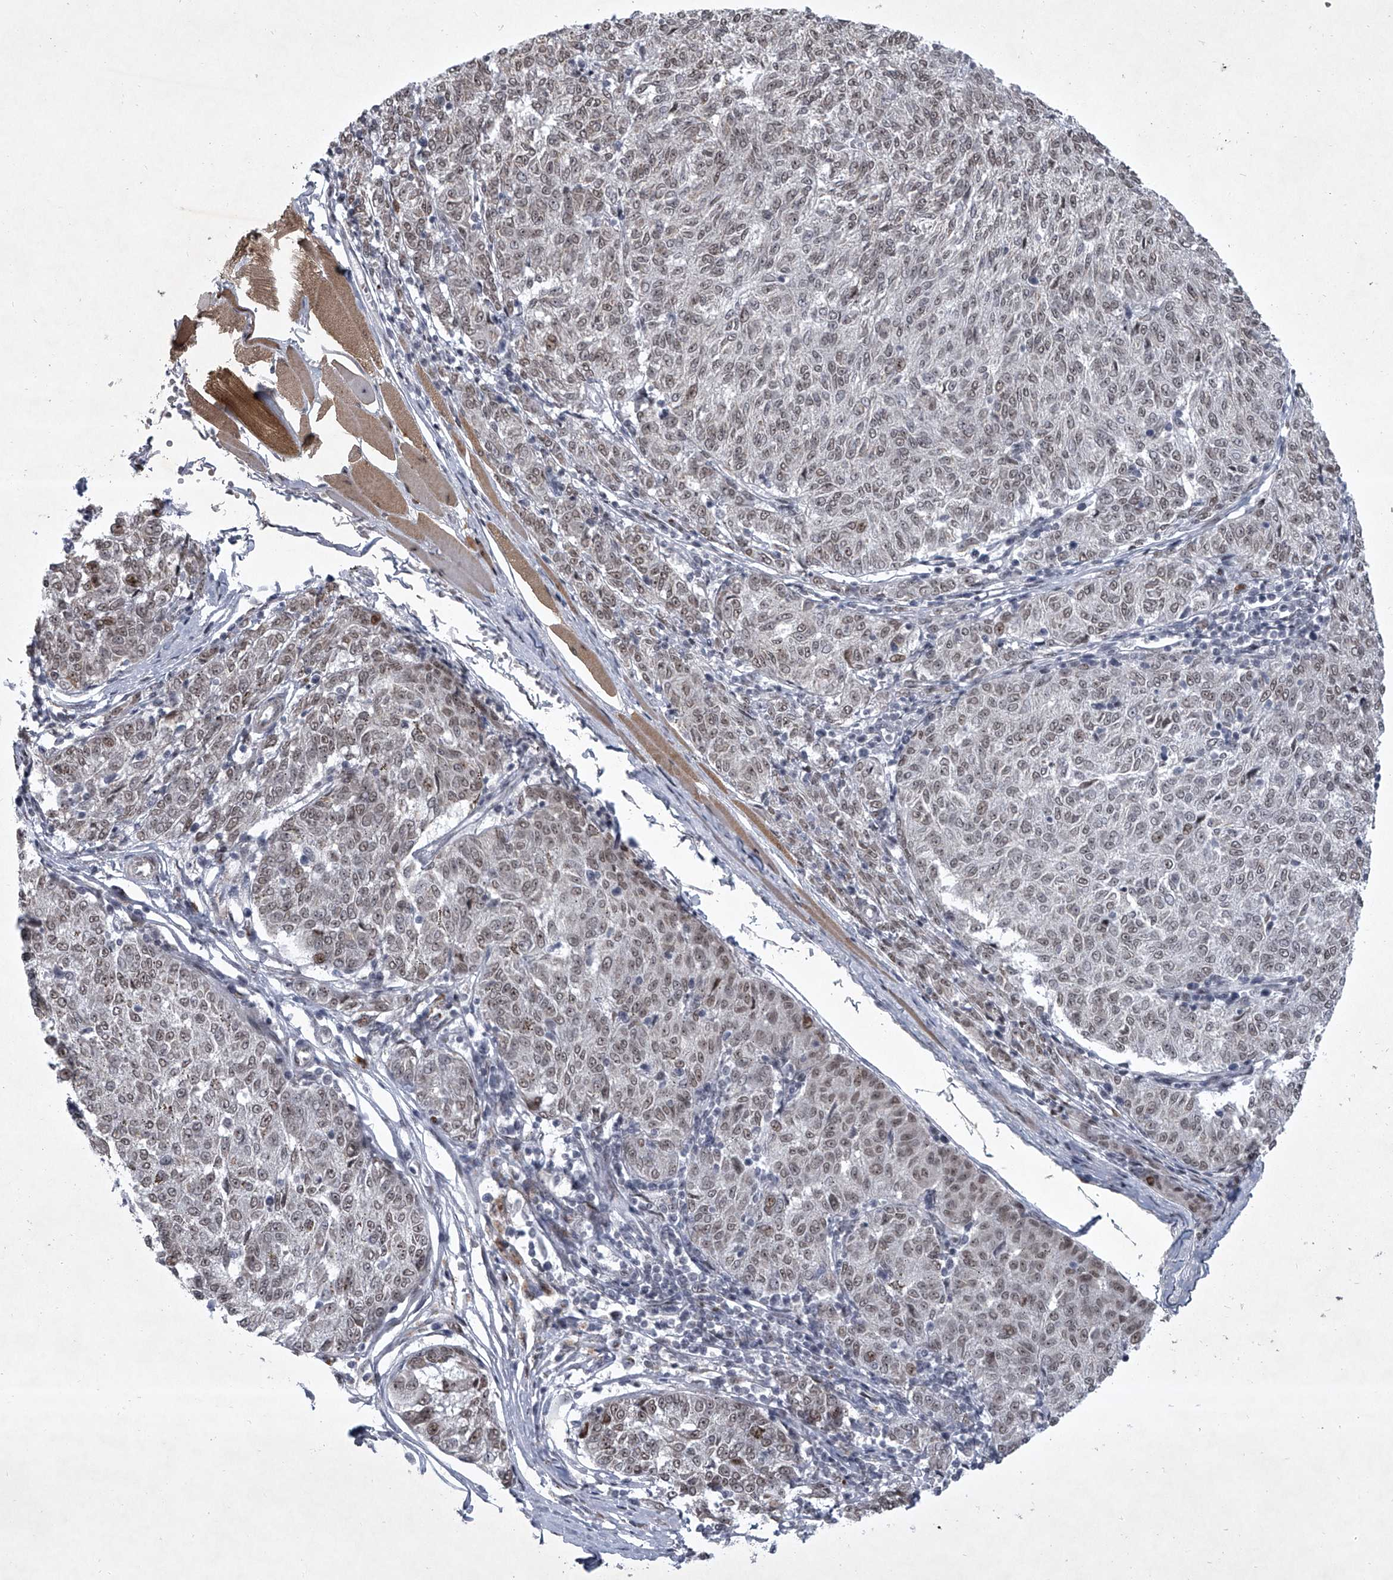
{"staining": {"intensity": "weak", "quantity": "25%-75%", "location": "nuclear"}, "tissue": "melanoma", "cell_type": "Tumor cells", "image_type": "cancer", "snomed": [{"axis": "morphology", "description": "Malignant melanoma, NOS"}, {"axis": "topography", "description": "Skin"}], "caption": "A brown stain shows weak nuclear expression of a protein in melanoma tumor cells.", "gene": "MLLT1", "patient": {"sex": "female", "age": 72}}